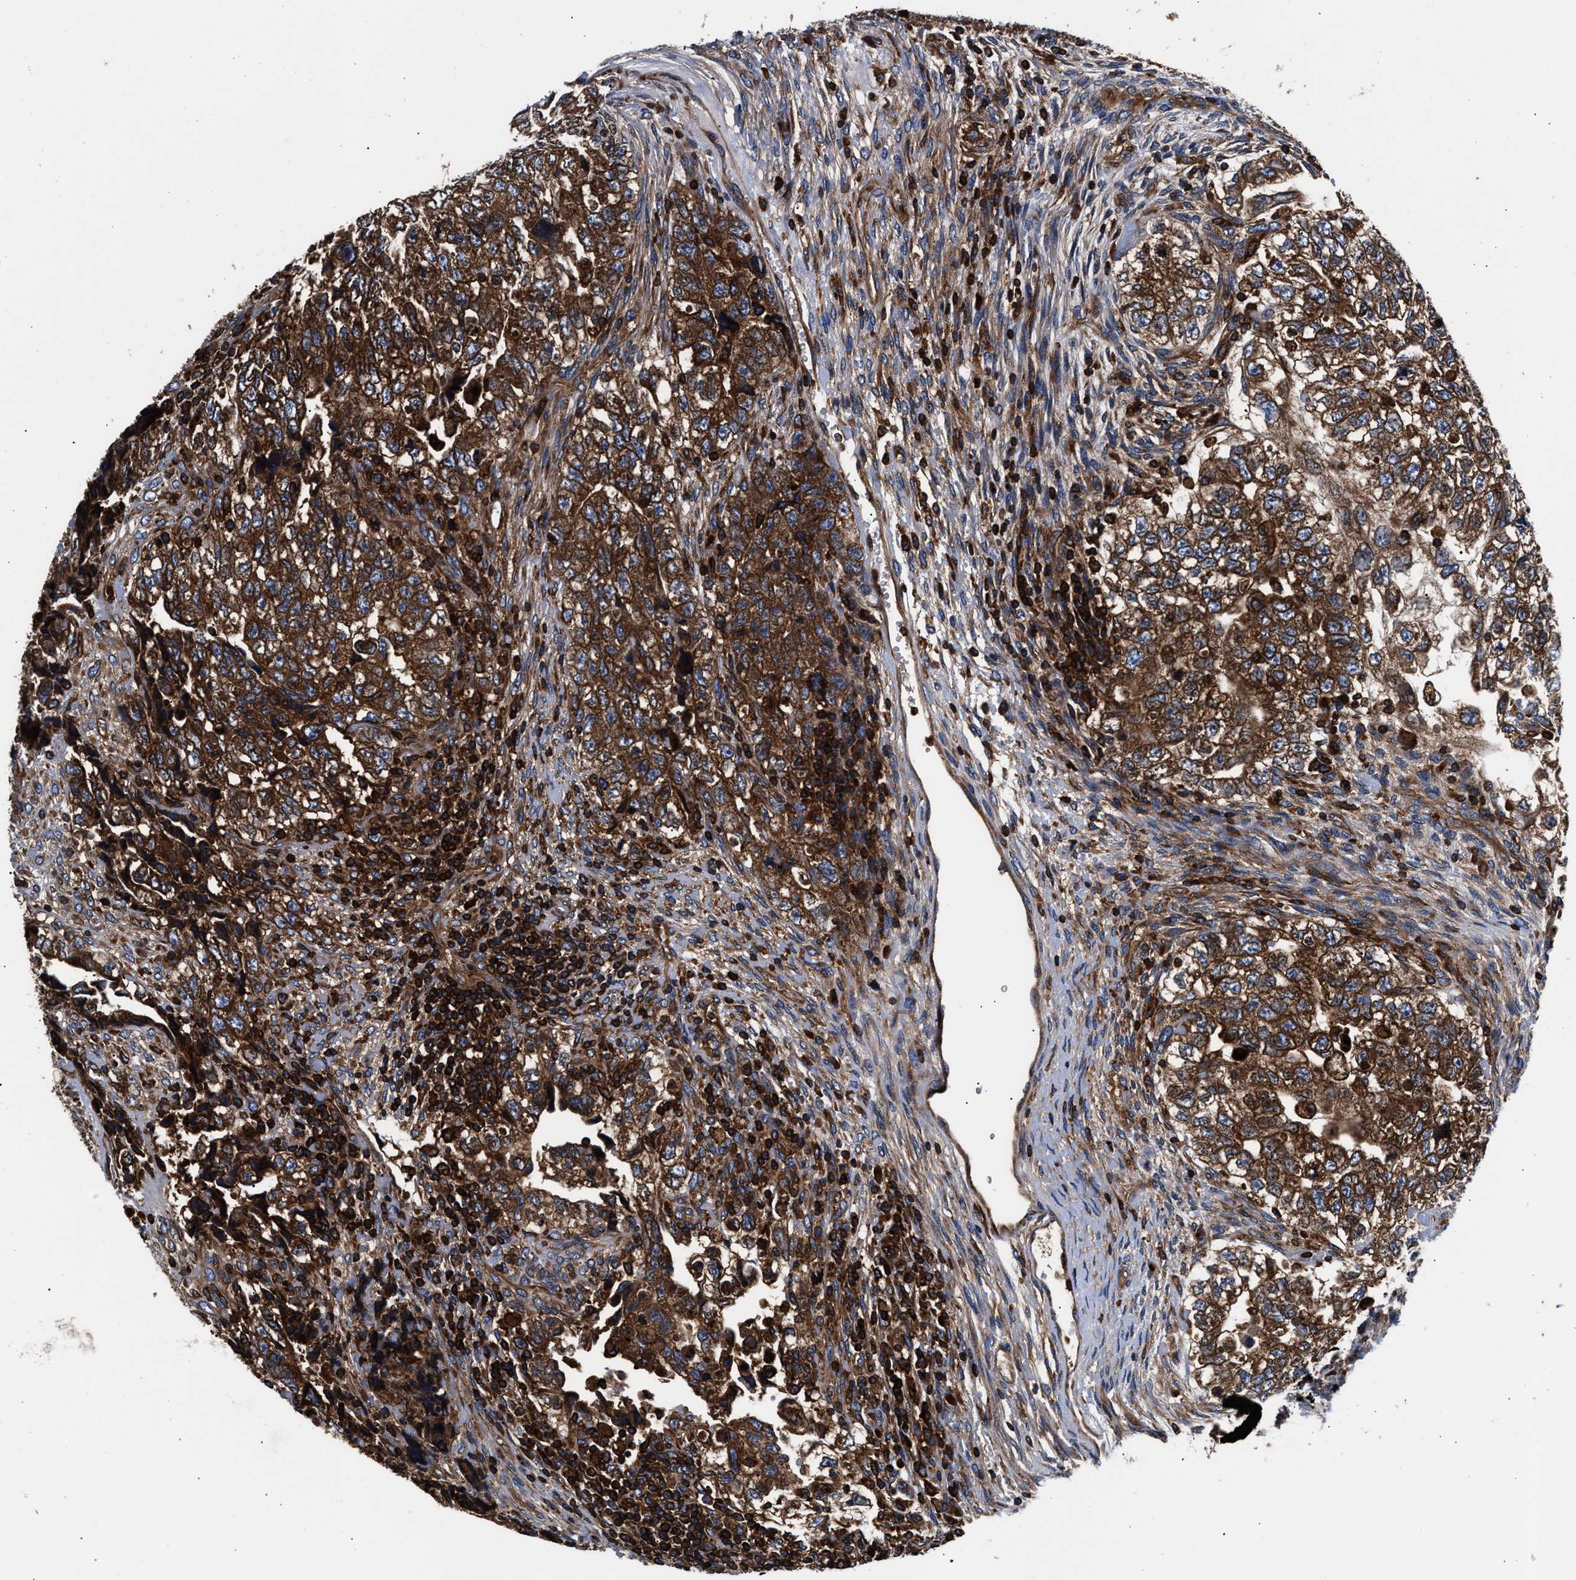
{"staining": {"intensity": "strong", "quantity": ">75%", "location": "cytoplasmic/membranous"}, "tissue": "testis cancer", "cell_type": "Tumor cells", "image_type": "cancer", "snomed": [{"axis": "morphology", "description": "Carcinoma, Embryonal, NOS"}, {"axis": "topography", "description": "Testis"}], "caption": "Strong cytoplasmic/membranous staining is present in about >75% of tumor cells in testis embryonal carcinoma. Nuclei are stained in blue.", "gene": "KYAT1", "patient": {"sex": "male", "age": 36}}